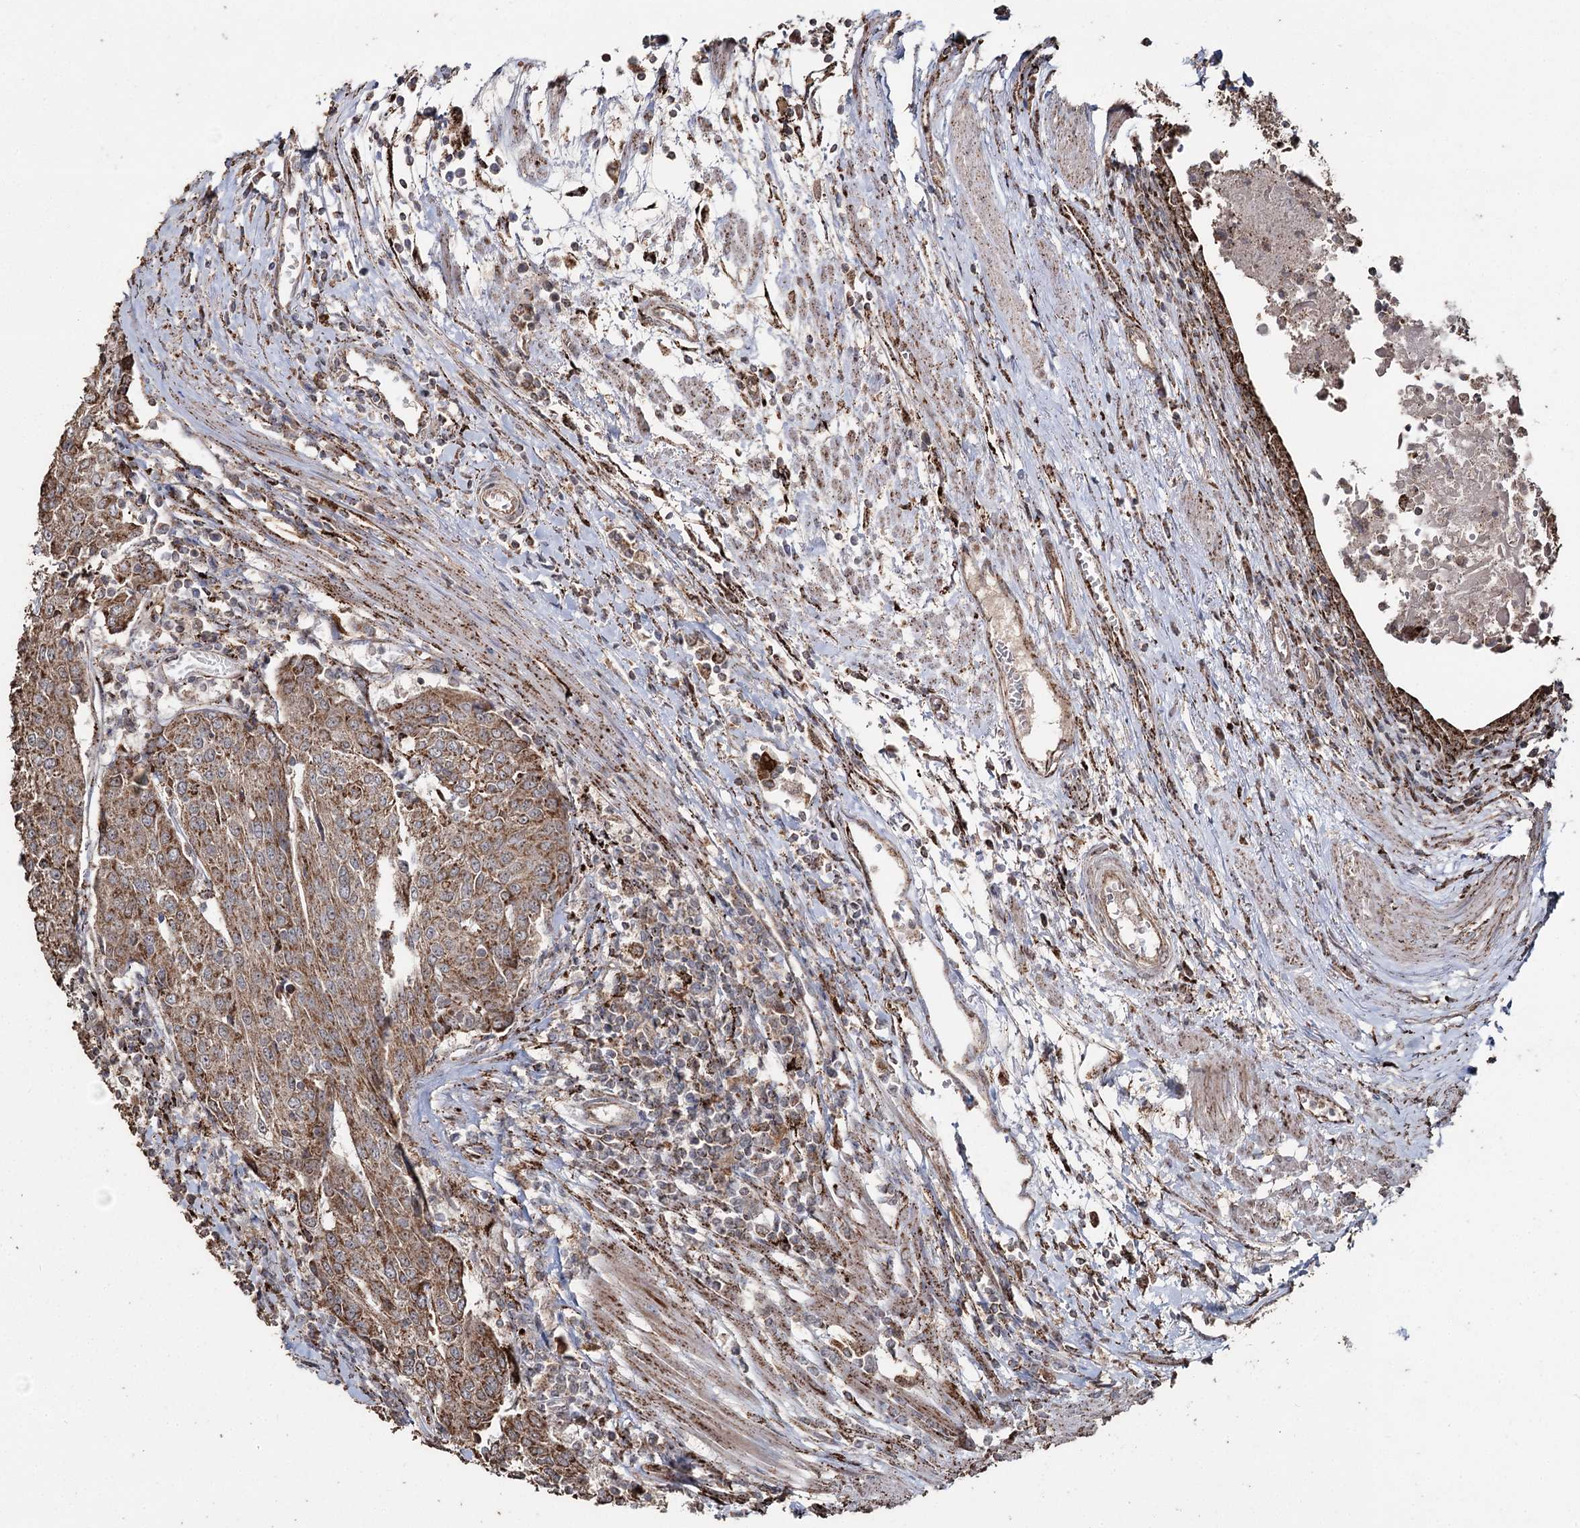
{"staining": {"intensity": "moderate", "quantity": ">75%", "location": "cytoplasmic/membranous"}, "tissue": "urothelial cancer", "cell_type": "Tumor cells", "image_type": "cancer", "snomed": [{"axis": "morphology", "description": "Urothelial carcinoma, High grade"}, {"axis": "topography", "description": "Urinary bladder"}], "caption": "IHC histopathology image of neoplastic tissue: urothelial carcinoma (high-grade) stained using IHC demonstrates medium levels of moderate protein expression localized specifically in the cytoplasmic/membranous of tumor cells, appearing as a cytoplasmic/membranous brown color.", "gene": "SLF2", "patient": {"sex": "female", "age": 85}}